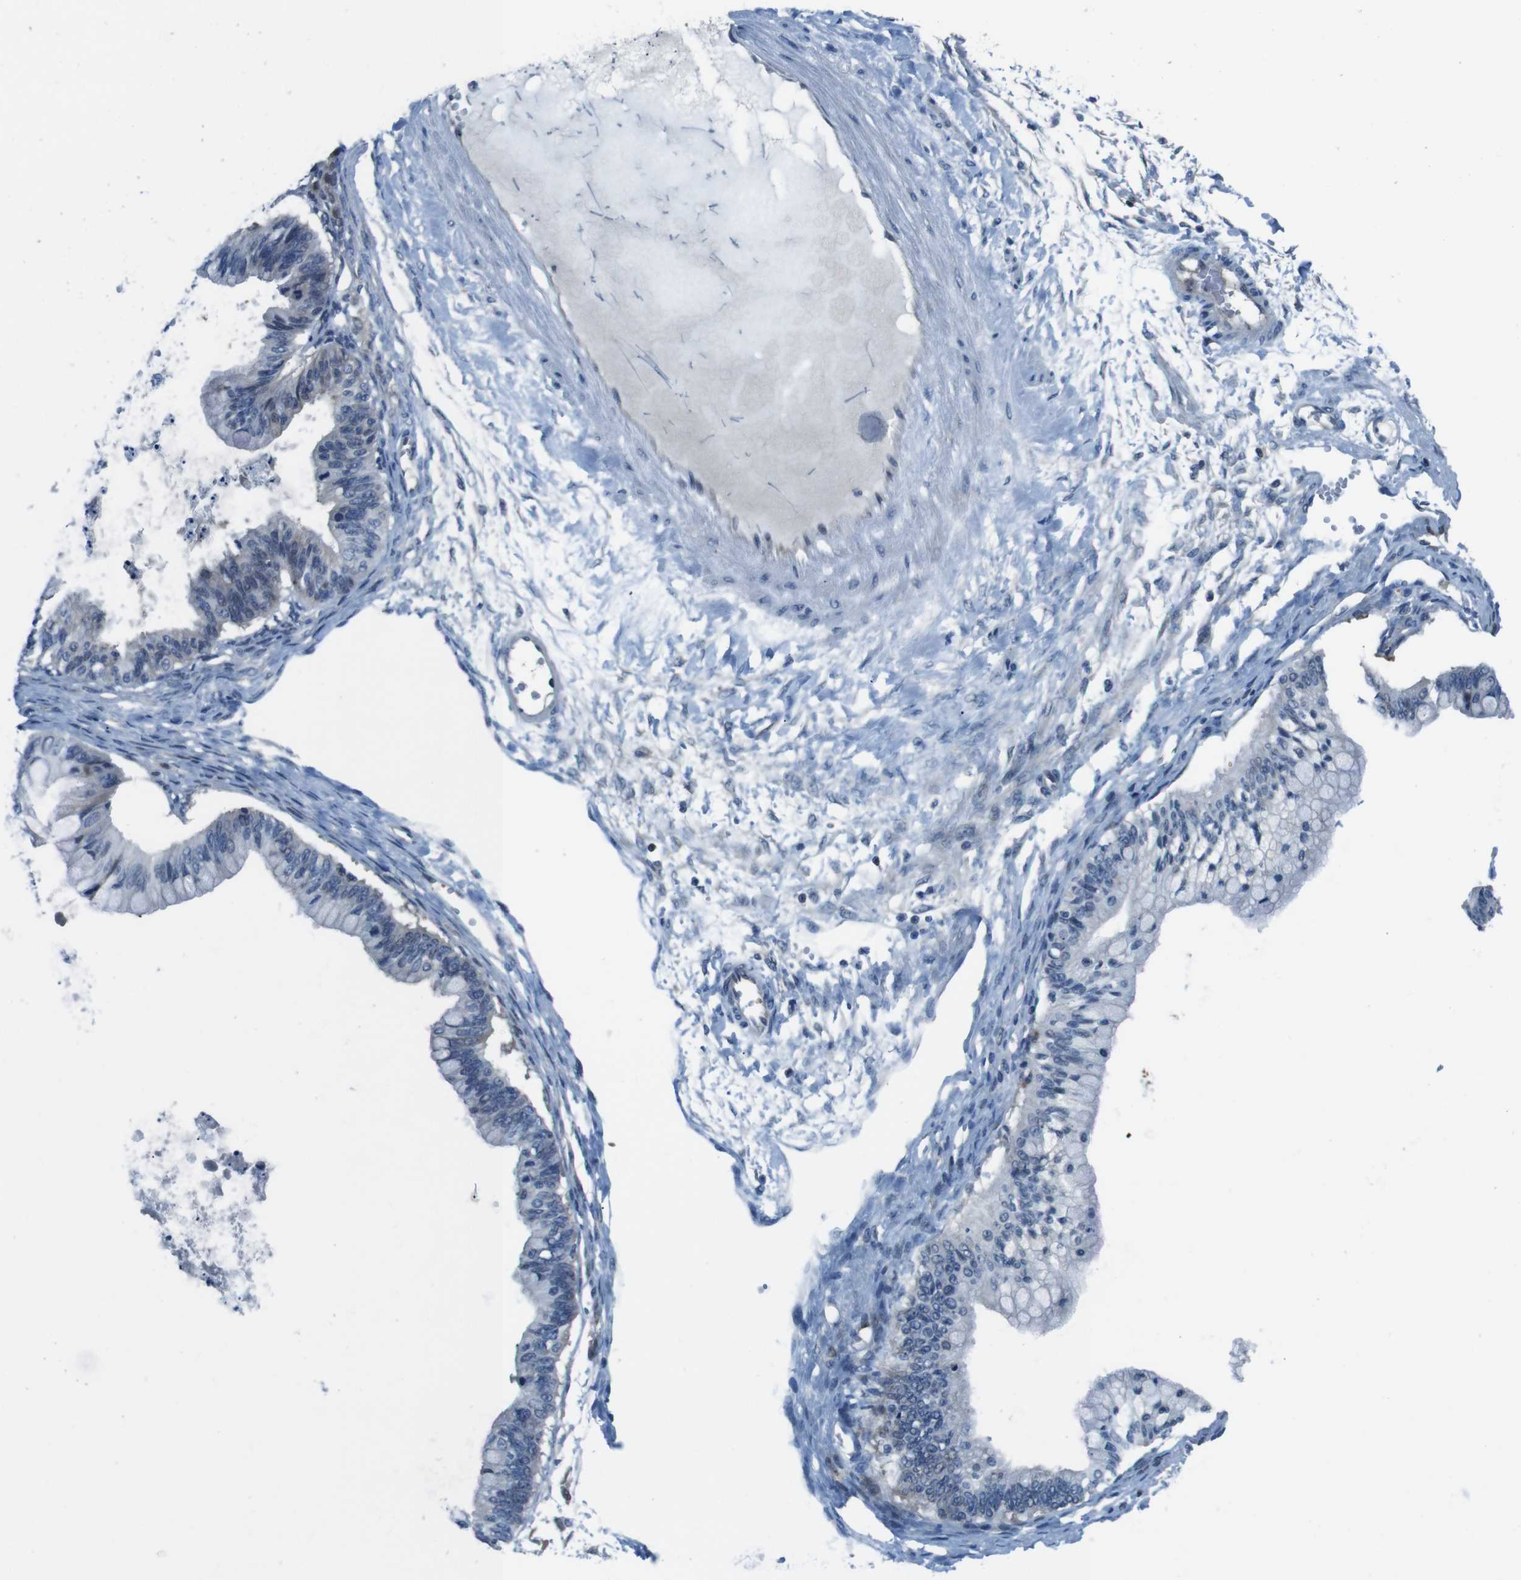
{"staining": {"intensity": "negative", "quantity": "none", "location": "none"}, "tissue": "ovarian cancer", "cell_type": "Tumor cells", "image_type": "cancer", "snomed": [{"axis": "morphology", "description": "Cystadenocarcinoma, mucinous, NOS"}, {"axis": "topography", "description": "Ovary"}], "caption": "Ovarian cancer was stained to show a protein in brown. There is no significant expression in tumor cells.", "gene": "NANOS2", "patient": {"sex": "female", "age": 57}}